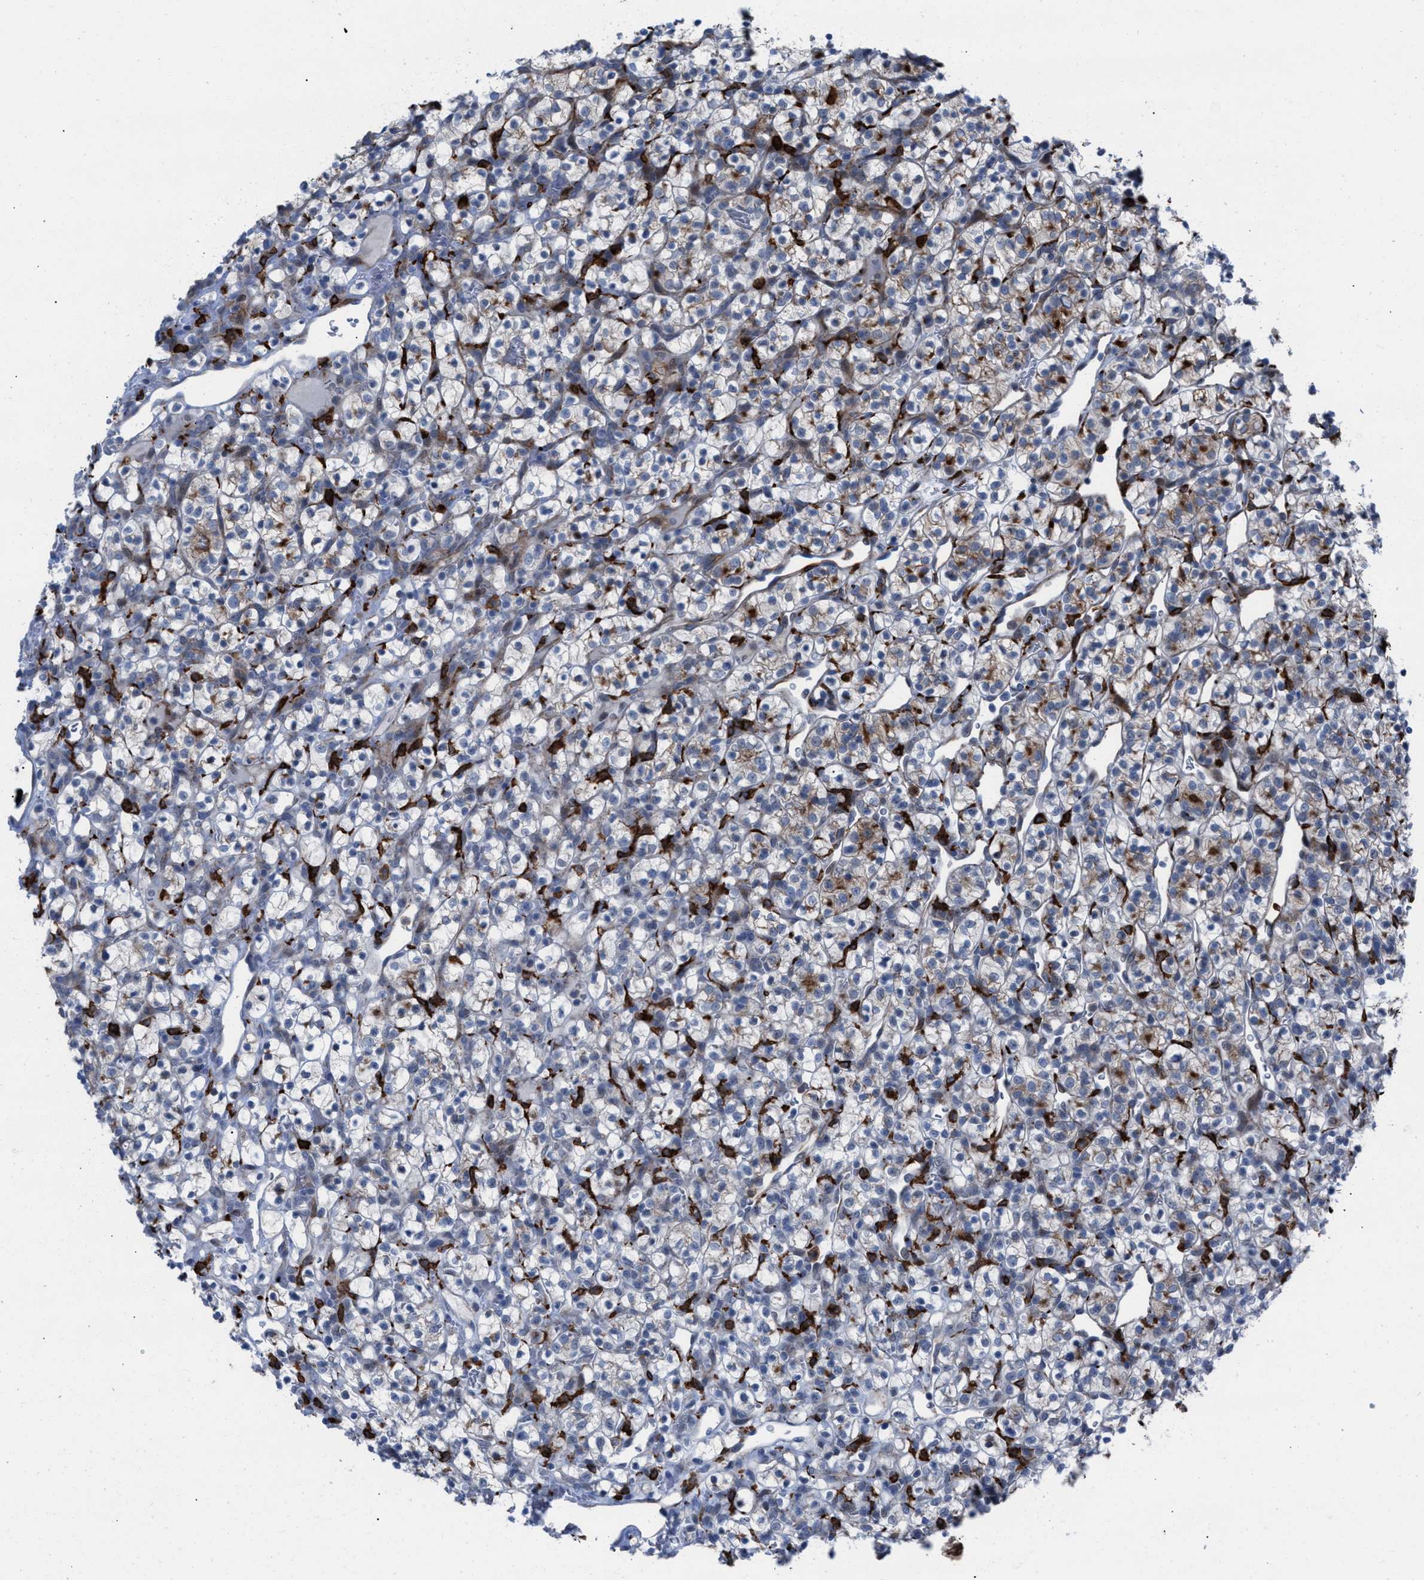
{"staining": {"intensity": "moderate", "quantity": "<25%", "location": "cytoplasmic/membranous"}, "tissue": "renal cancer", "cell_type": "Tumor cells", "image_type": "cancer", "snomed": [{"axis": "morphology", "description": "Adenocarcinoma, NOS"}, {"axis": "topography", "description": "Kidney"}], "caption": "IHC of human renal adenocarcinoma demonstrates low levels of moderate cytoplasmic/membranous positivity in approximately <25% of tumor cells.", "gene": "SLC47A1", "patient": {"sex": "female", "age": 57}}